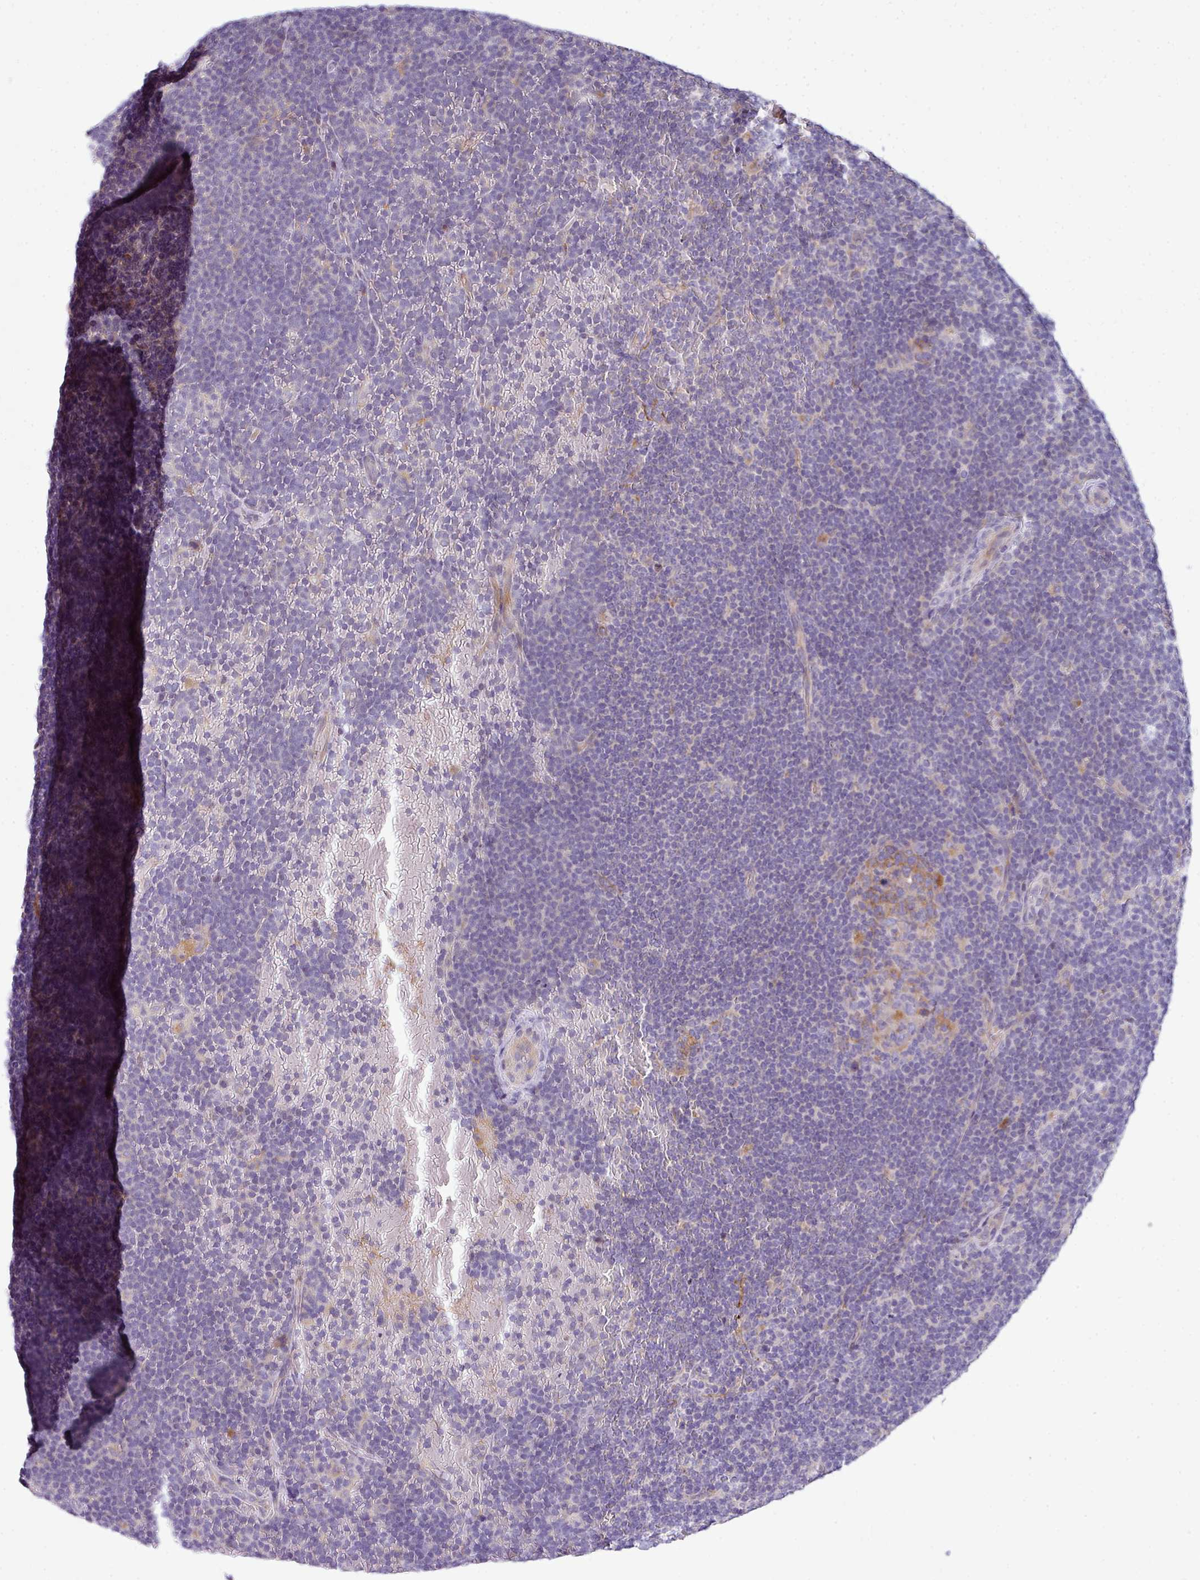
{"staining": {"intensity": "negative", "quantity": "none", "location": "none"}, "tissue": "lymphoma", "cell_type": "Tumor cells", "image_type": "cancer", "snomed": [{"axis": "morphology", "description": "Hodgkin's disease, NOS"}, {"axis": "topography", "description": "Lymph node"}], "caption": "A photomicrograph of human lymphoma is negative for staining in tumor cells. (DAB (3,3'-diaminobenzidine) IHC, high magnification).", "gene": "ABCC5", "patient": {"sex": "female", "age": 57}}